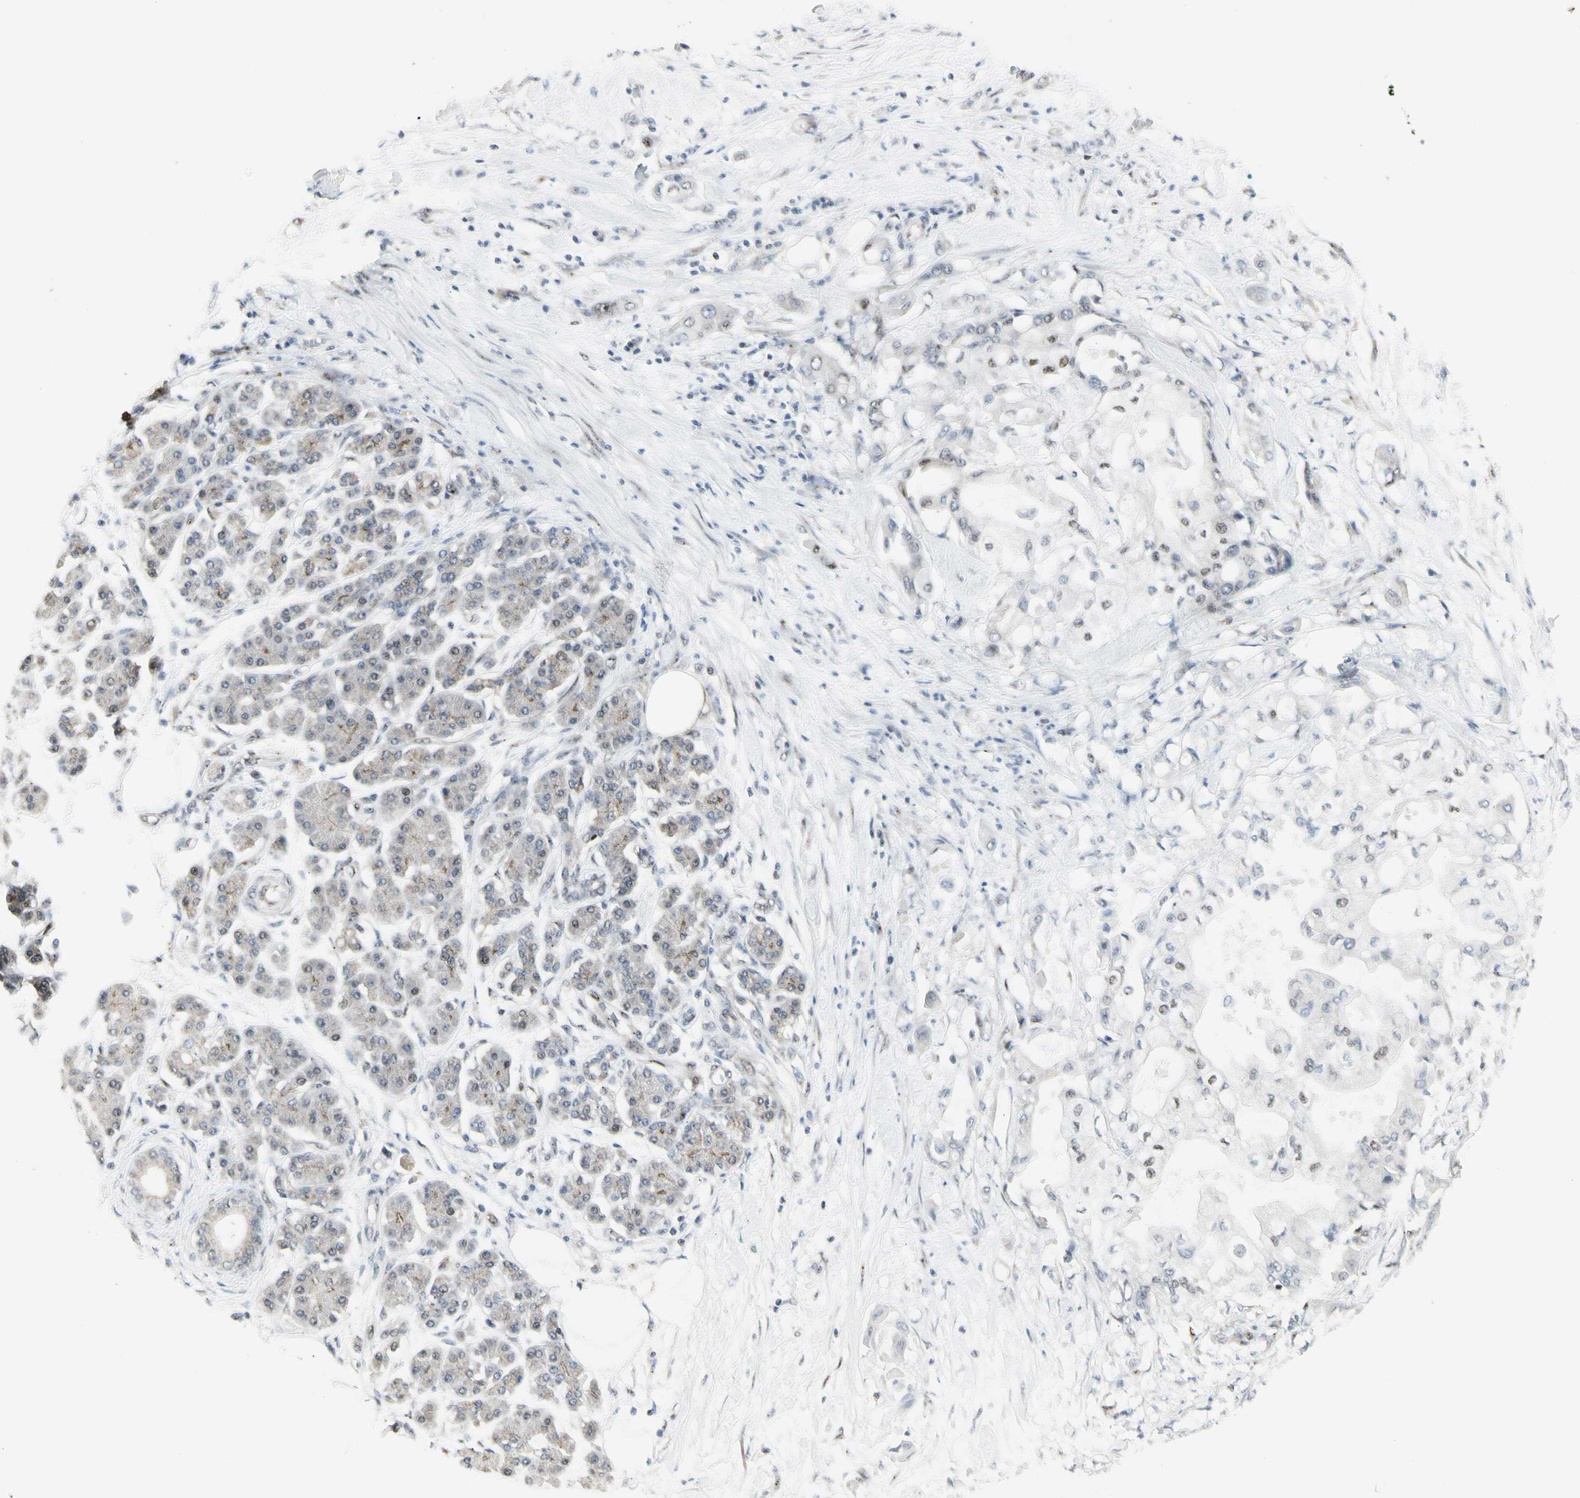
{"staining": {"intensity": "negative", "quantity": "none", "location": "none"}, "tissue": "pancreatic cancer", "cell_type": "Tumor cells", "image_type": "cancer", "snomed": [{"axis": "morphology", "description": "Adenocarcinoma, NOS"}, {"axis": "morphology", "description": "Adenocarcinoma, metastatic, NOS"}, {"axis": "topography", "description": "Lymph node"}, {"axis": "topography", "description": "Pancreas"}, {"axis": "topography", "description": "Duodenum"}], "caption": "Immunohistochemistry (IHC) image of human pancreatic metastatic adenocarcinoma stained for a protein (brown), which reveals no expression in tumor cells. (Stains: DAB (3,3'-diaminobenzidine) immunohistochemistry (IHC) with hematoxylin counter stain, Microscopy: brightfield microscopy at high magnification).", "gene": "DHRS7B", "patient": {"sex": "female", "age": 64}}